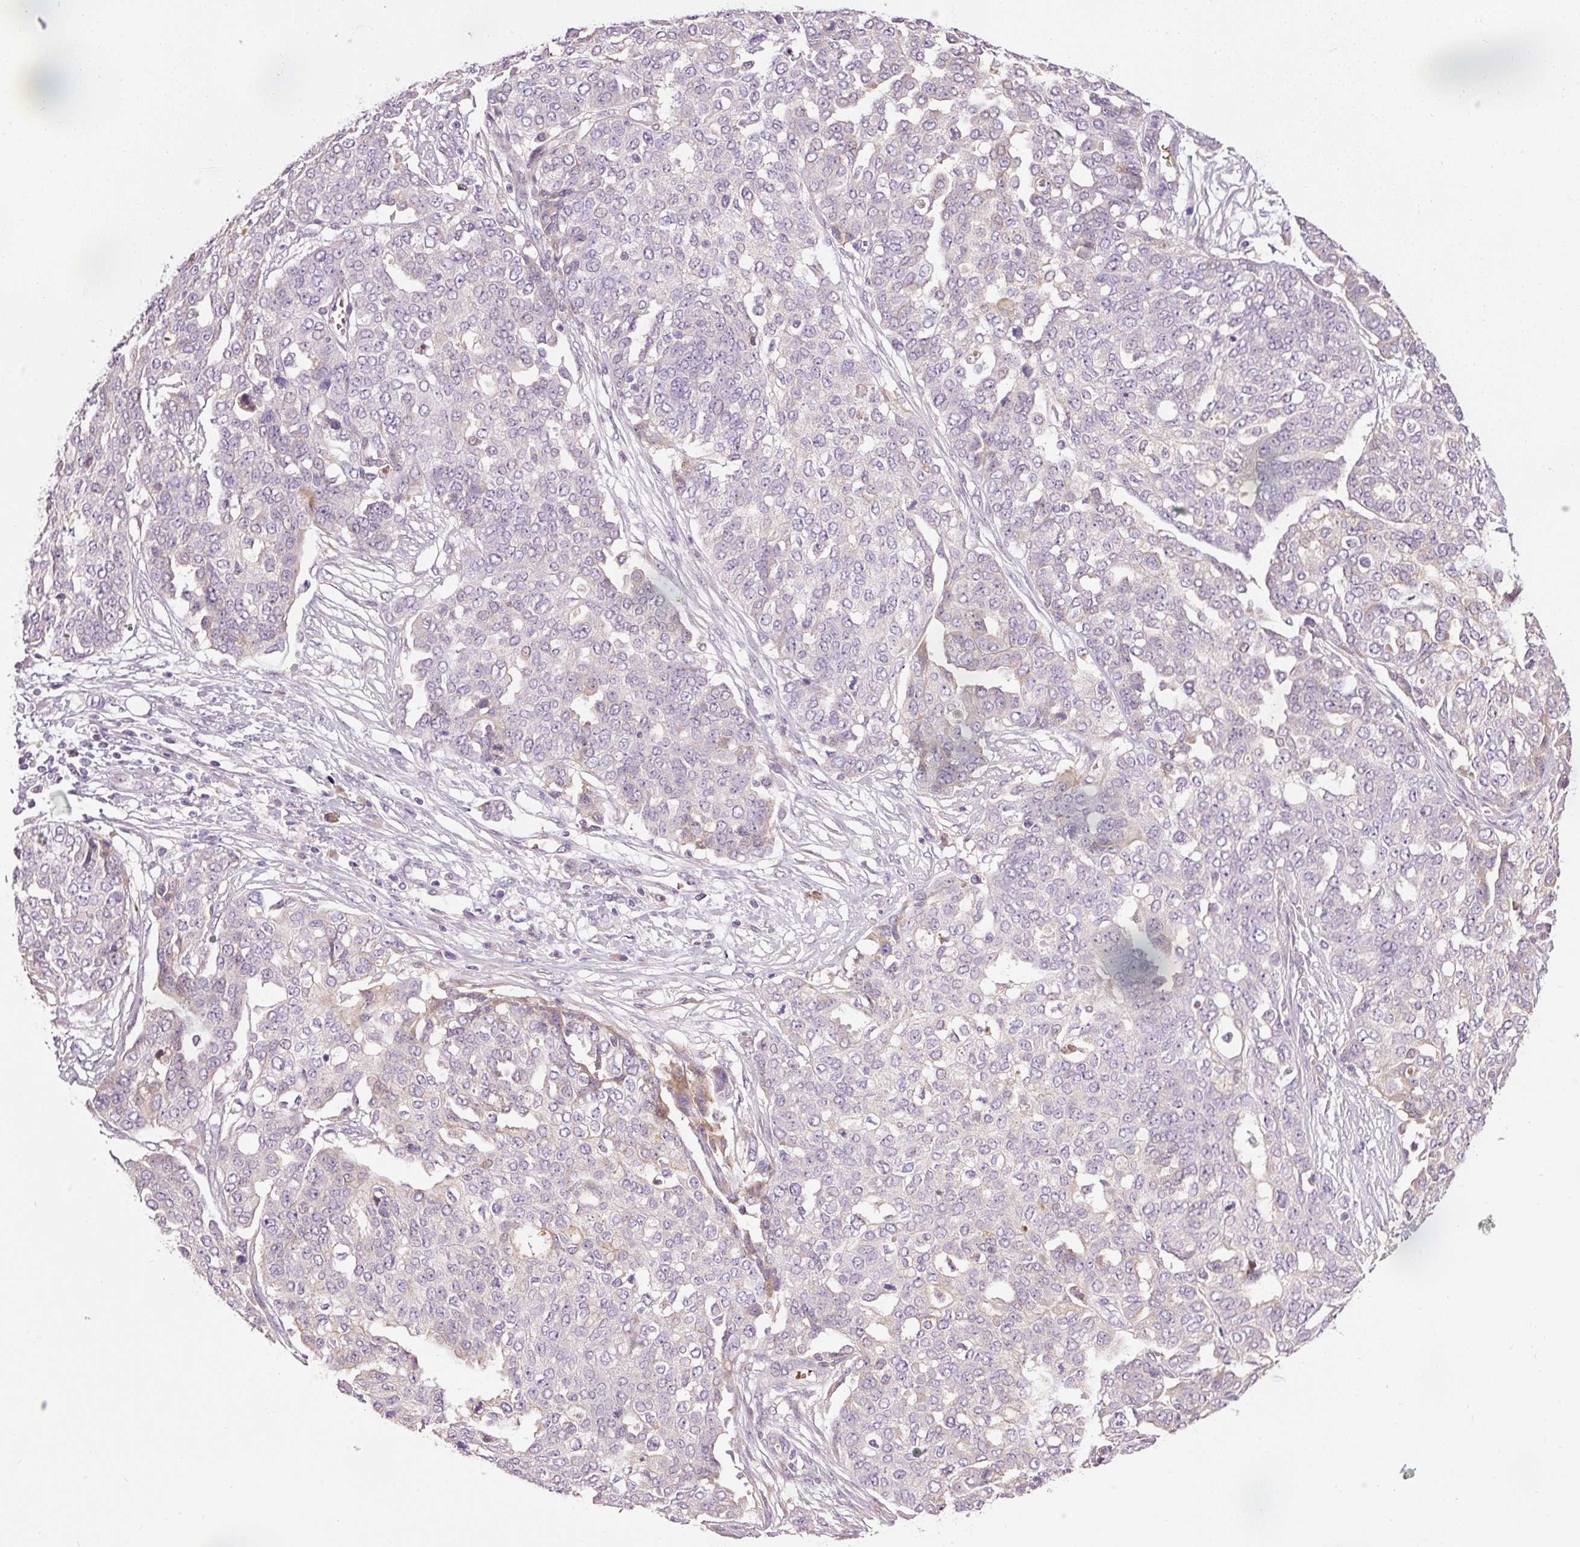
{"staining": {"intensity": "negative", "quantity": "none", "location": "none"}, "tissue": "ovarian cancer", "cell_type": "Tumor cells", "image_type": "cancer", "snomed": [{"axis": "morphology", "description": "Cystadenocarcinoma, serous, NOS"}, {"axis": "topography", "description": "Soft tissue"}, {"axis": "topography", "description": "Ovary"}], "caption": "Tumor cells show no significant positivity in serous cystadenocarcinoma (ovarian).", "gene": "CMTM8", "patient": {"sex": "female", "age": 57}}